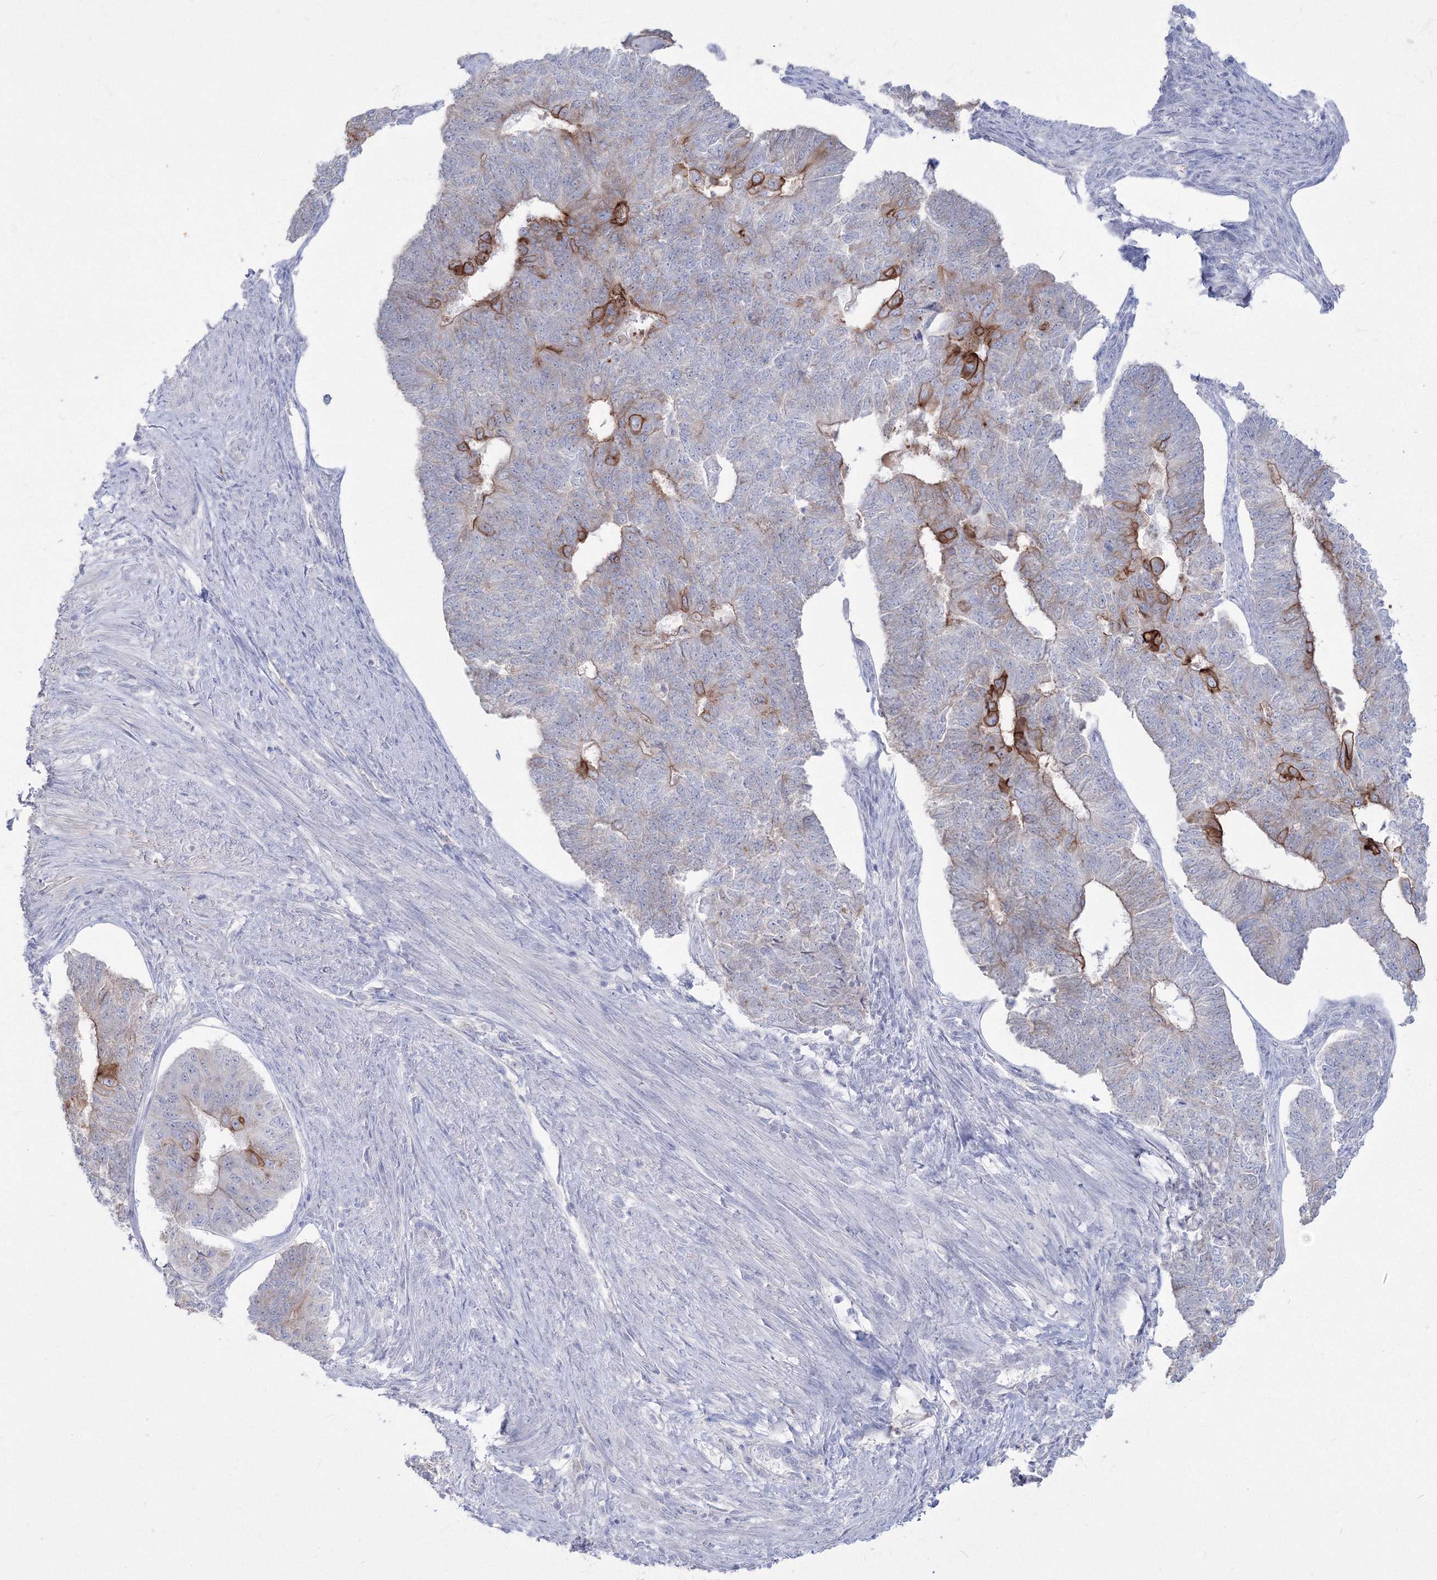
{"staining": {"intensity": "strong", "quantity": "<25%", "location": "cytoplasmic/membranous"}, "tissue": "endometrial cancer", "cell_type": "Tumor cells", "image_type": "cancer", "snomed": [{"axis": "morphology", "description": "Adenocarcinoma, NOS"}, {"axis": "topography", "description": "Endometrium"}], "caption": "Adenocarcinoma (endometrial) stained with DAB (3,3'-diaminobenzidine) immunohistochemistry (IHC) demonstrates medium levels of strong cytoplasmic/membranous staining in about <25% of tumor cells.", "gene": "TMEM139", "patient": {"sex": "female", "age": 32}}